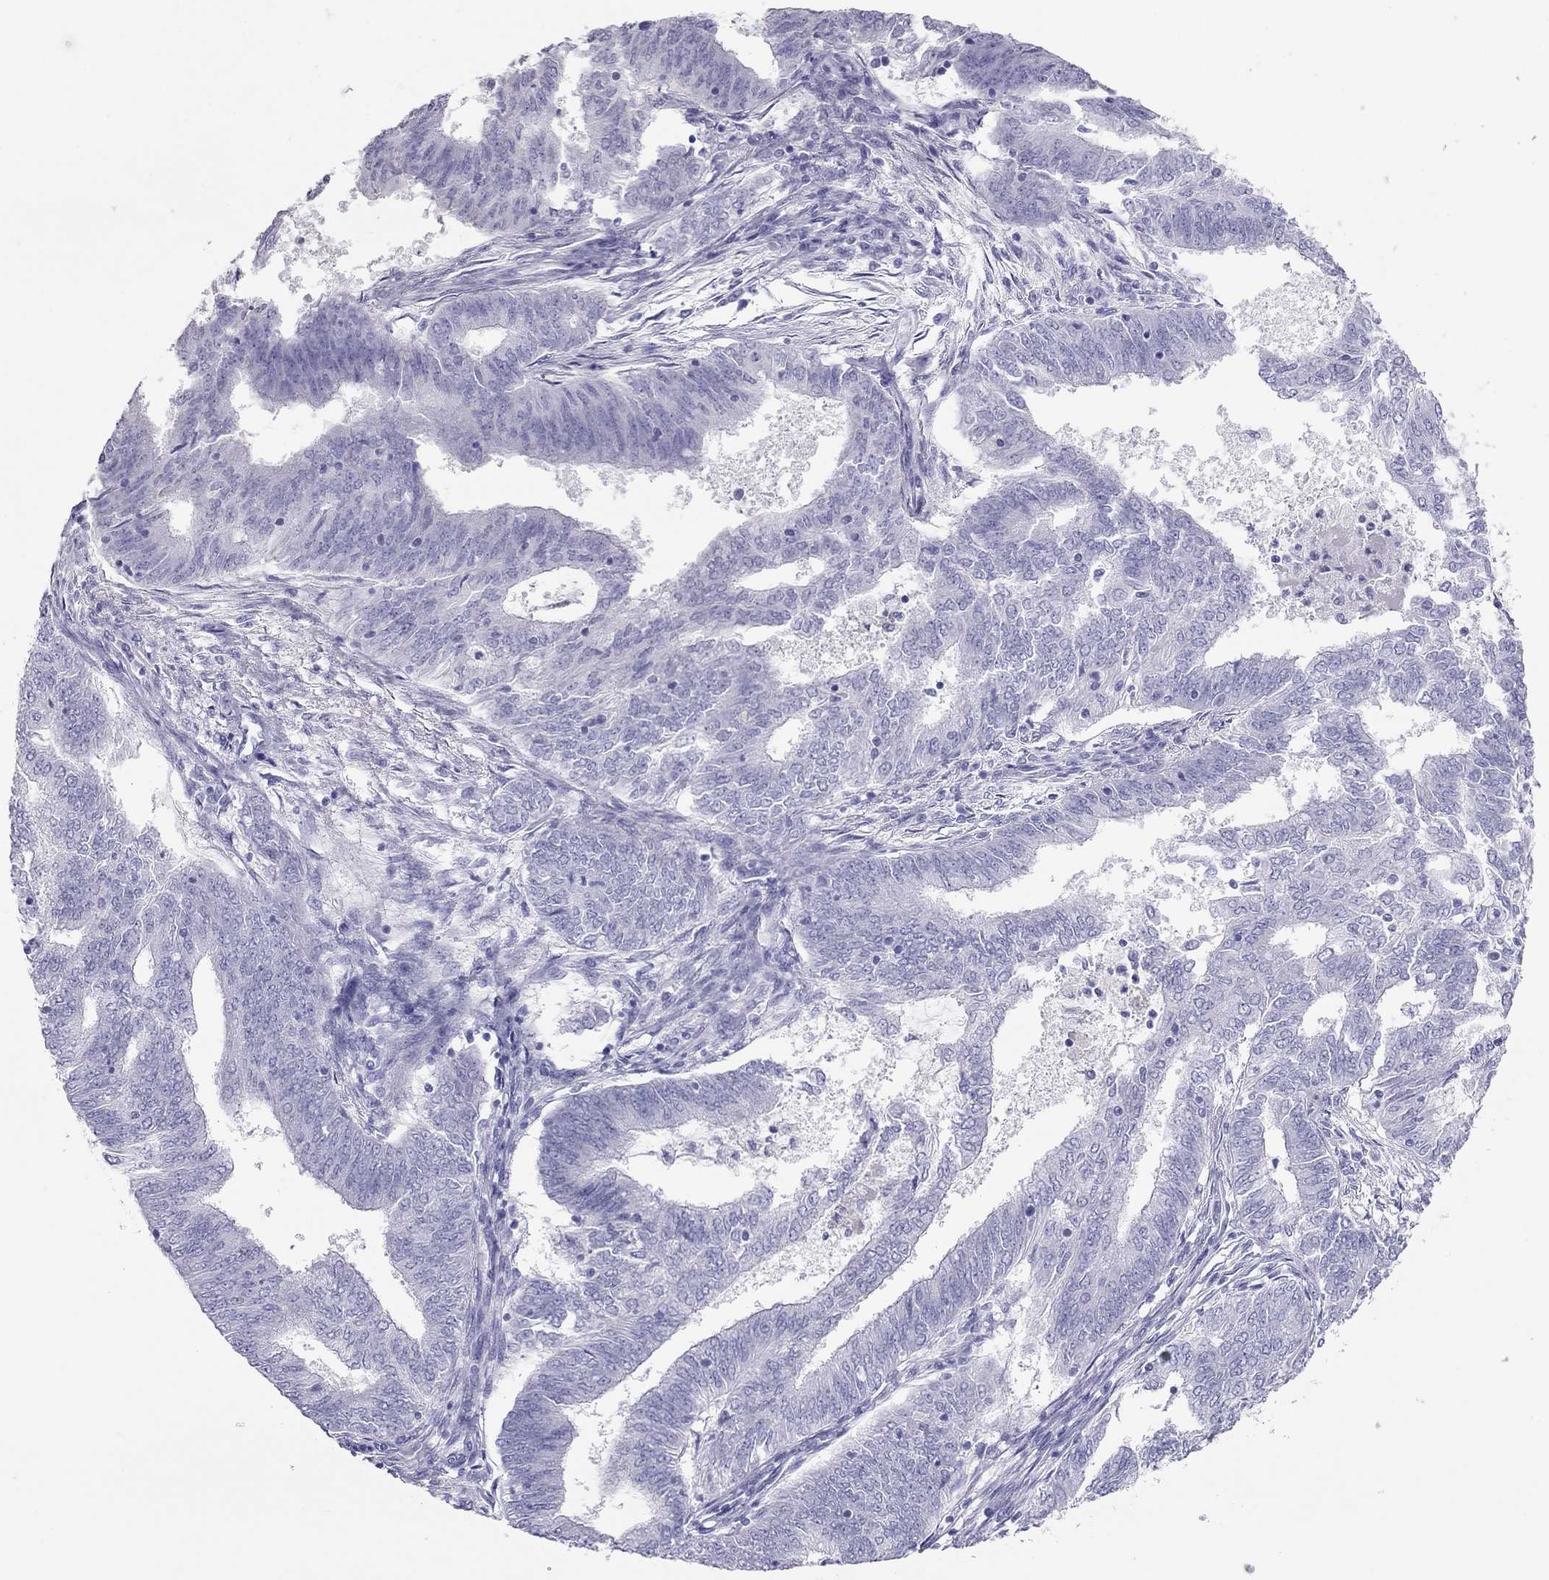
{"staining": {"intensity": "negative", "quantity": "none", "location": "none"}, "tissue": "endometrial cancer", "cell_type": "Tumor cells", "image_type": "cancer", "snomed": [{"axis": "morphology", "description": "Adenocarcinoma, NOS"}, {"axis": "topography", "description": "Endometrium"}], "caption": "An image of endometrial adenocarcinoma stained for a protein shows no brown staining in tumor cells.", "gene": "TSHB", "patient": {"sex": "female", "age": 62}}